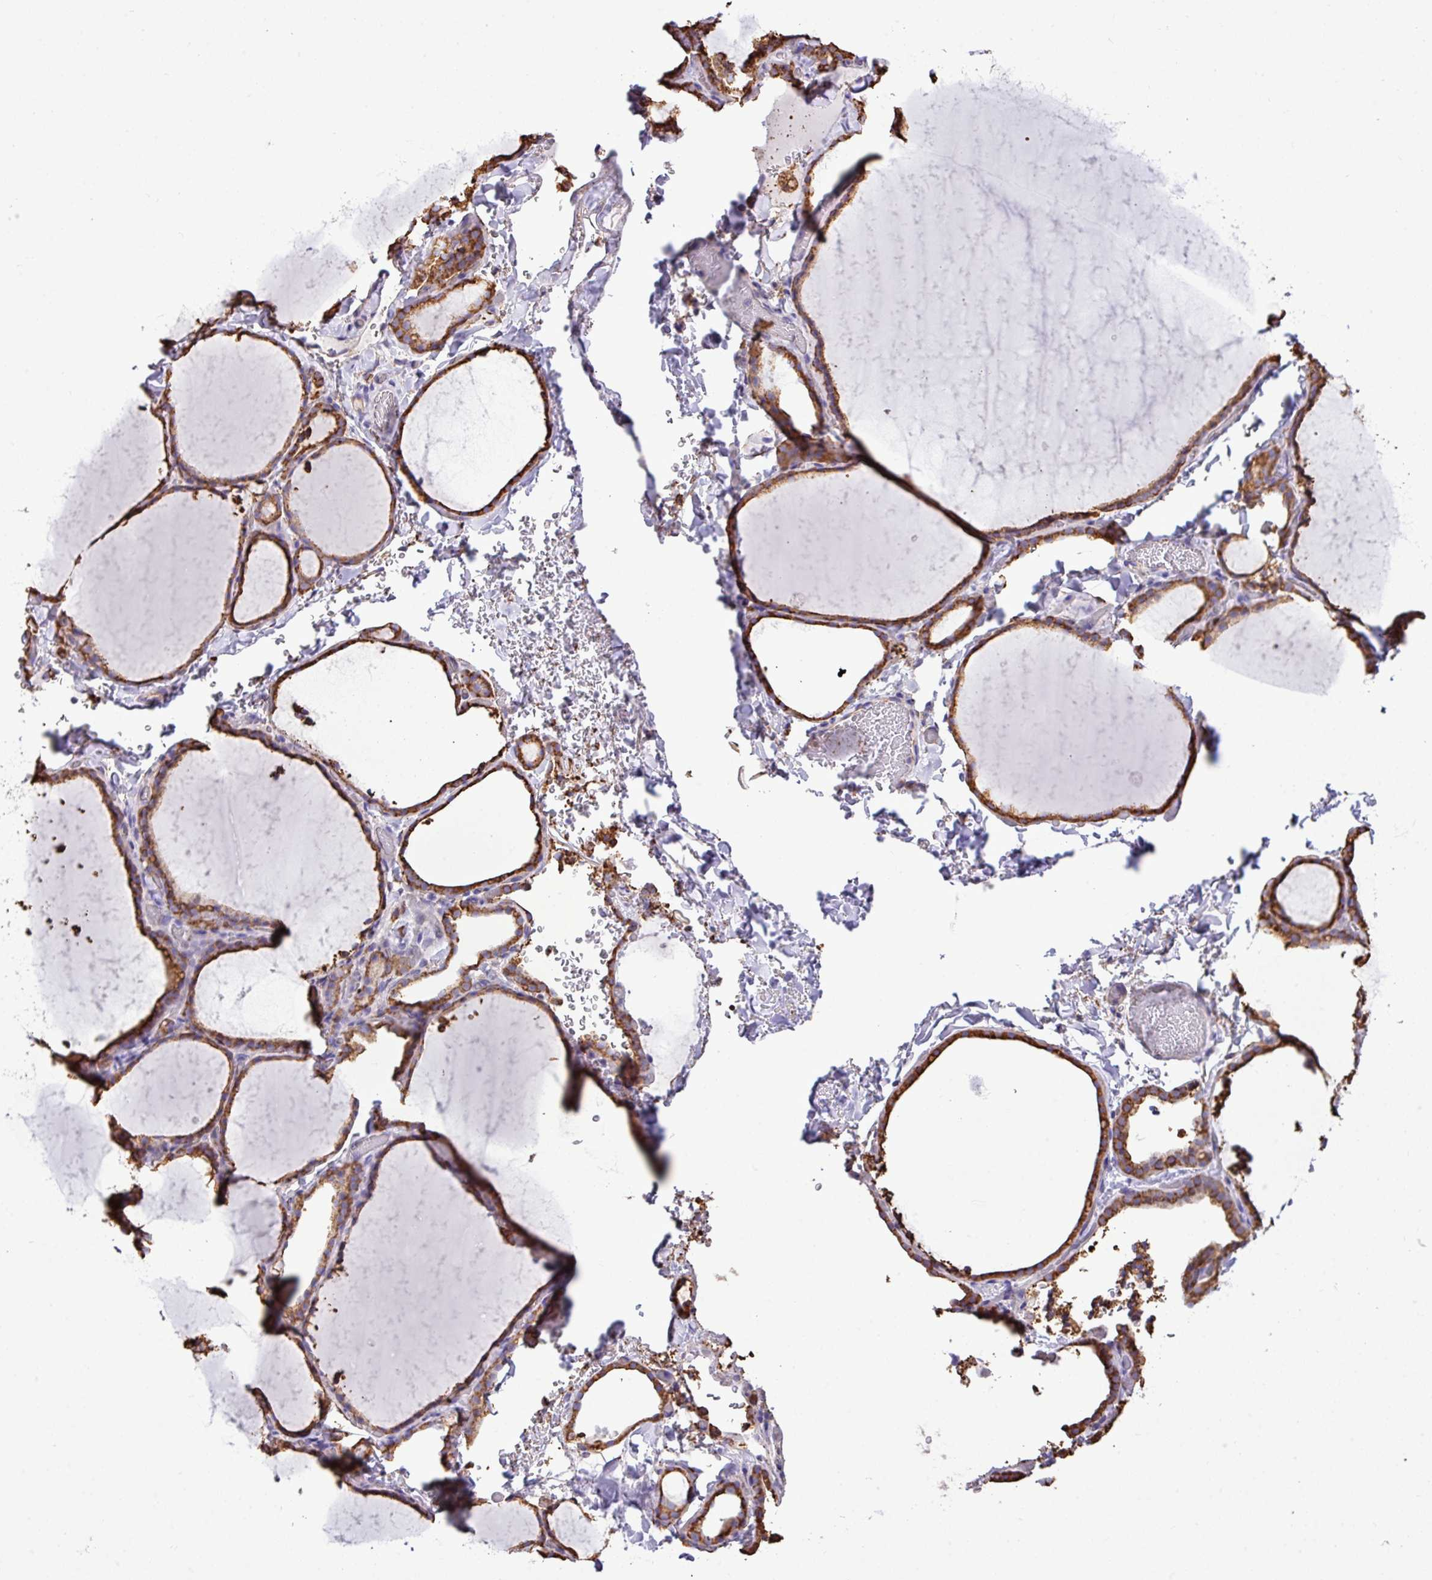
{"staining": {"intensity": "strong", "quantity": ">75%", "location": "cytoplasmic/membranous"}, "tissue": "thyroid gland", "cell_type": "Glandular cells", "image_type": "normal", "snomed": [{"axis": "morphology", "description": "Normal tissue, NOS"}, {"axis": "topography", "description": "Thyroid gland"}], "caption": "The photomicrograph reveals staining of normal thyroid gland, revealing strong cytoplasmic/membranous protein staining (brown color) within glandular cells.", "gene": "ZSCAN5A", "patient": {"sex": "female", "age": 22}}